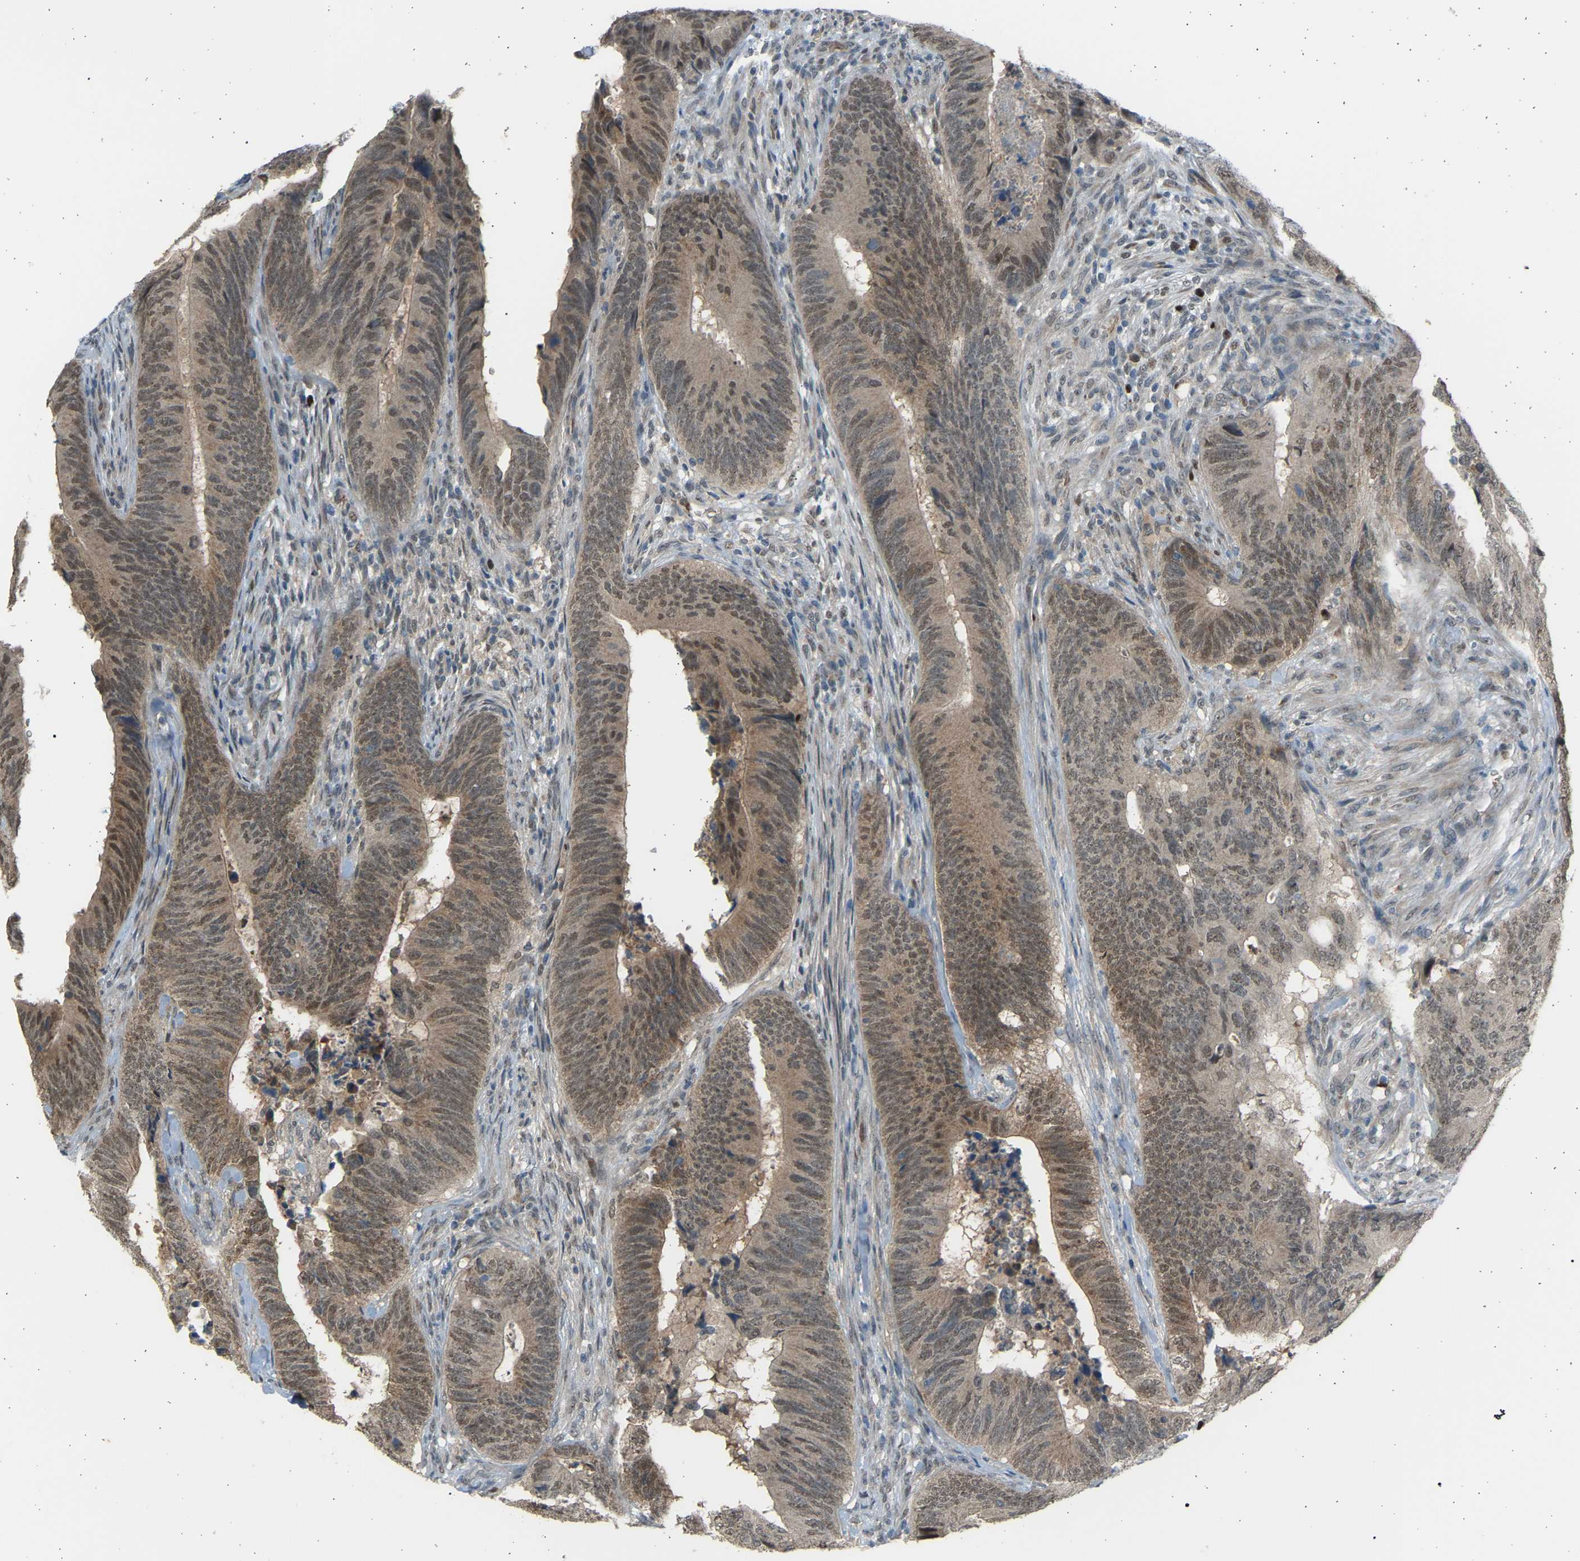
{"staining": {"intensity": "moderate", "quantity": ">75%", "location": "cytoplasmic/membranous,nuclear"}, "tissue": "colorectal cancer", "cell_type": "Tumor cells", "image_type": "cancer", "snomed": [{"axis": "morphology", "description": "Normal tissue, NOS"}, {"axis": "morphology", "description": "Adenocarcinoma, NOS"}, {"axis": "topography", "description": "Colon"}], "caption": "High-magnification brightfield microscopy of colorectal adenocarcinoma stained with DAB (brown) and counterstained with hematoxylin (blue). tumor cells exhibit moderate cytoplasmic/membranous and nuclear positivity is seen in about>75% of cells.", "gene": "BIRC2", "patient": {"sex": "male", "age": 56}}